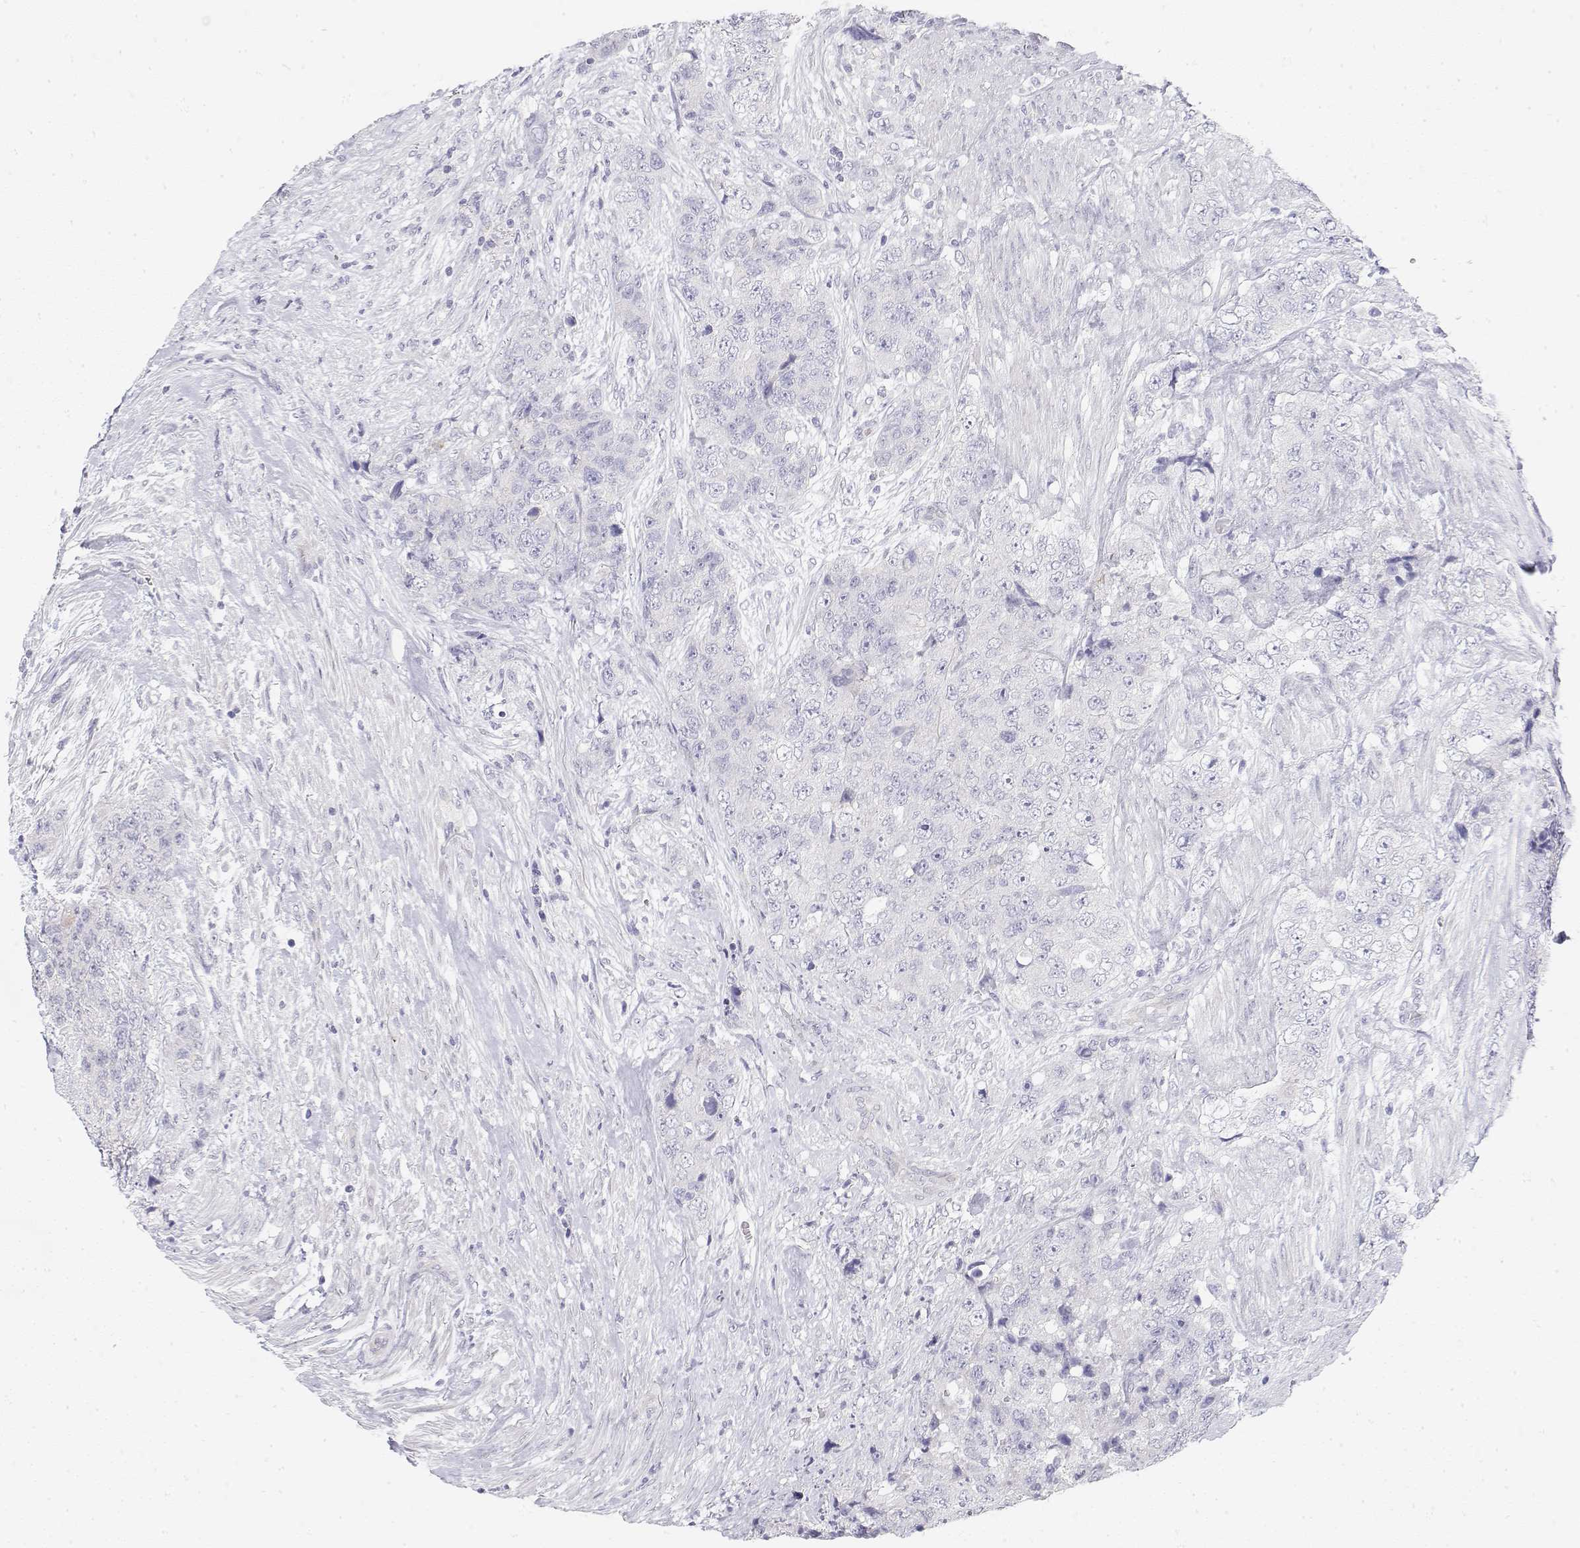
{"staining": {"intensity": "negative", "quantity": "none", "location": "none"}, "tissue": "urothelial cancer", "cell_type": "Tumor cells", "image_type": "cancer", "snomed": [{"axis": "morphology", "description": "Urothelial carcinoma, High grade"}, {"axis": "topography", "description": "Urinary bladder"}], "caption": "A histopathology image of human urothelial cancer is negative for staining in tumor cells.", "gene": "MISP", "patient": {"sex": "female", "age": 78}}